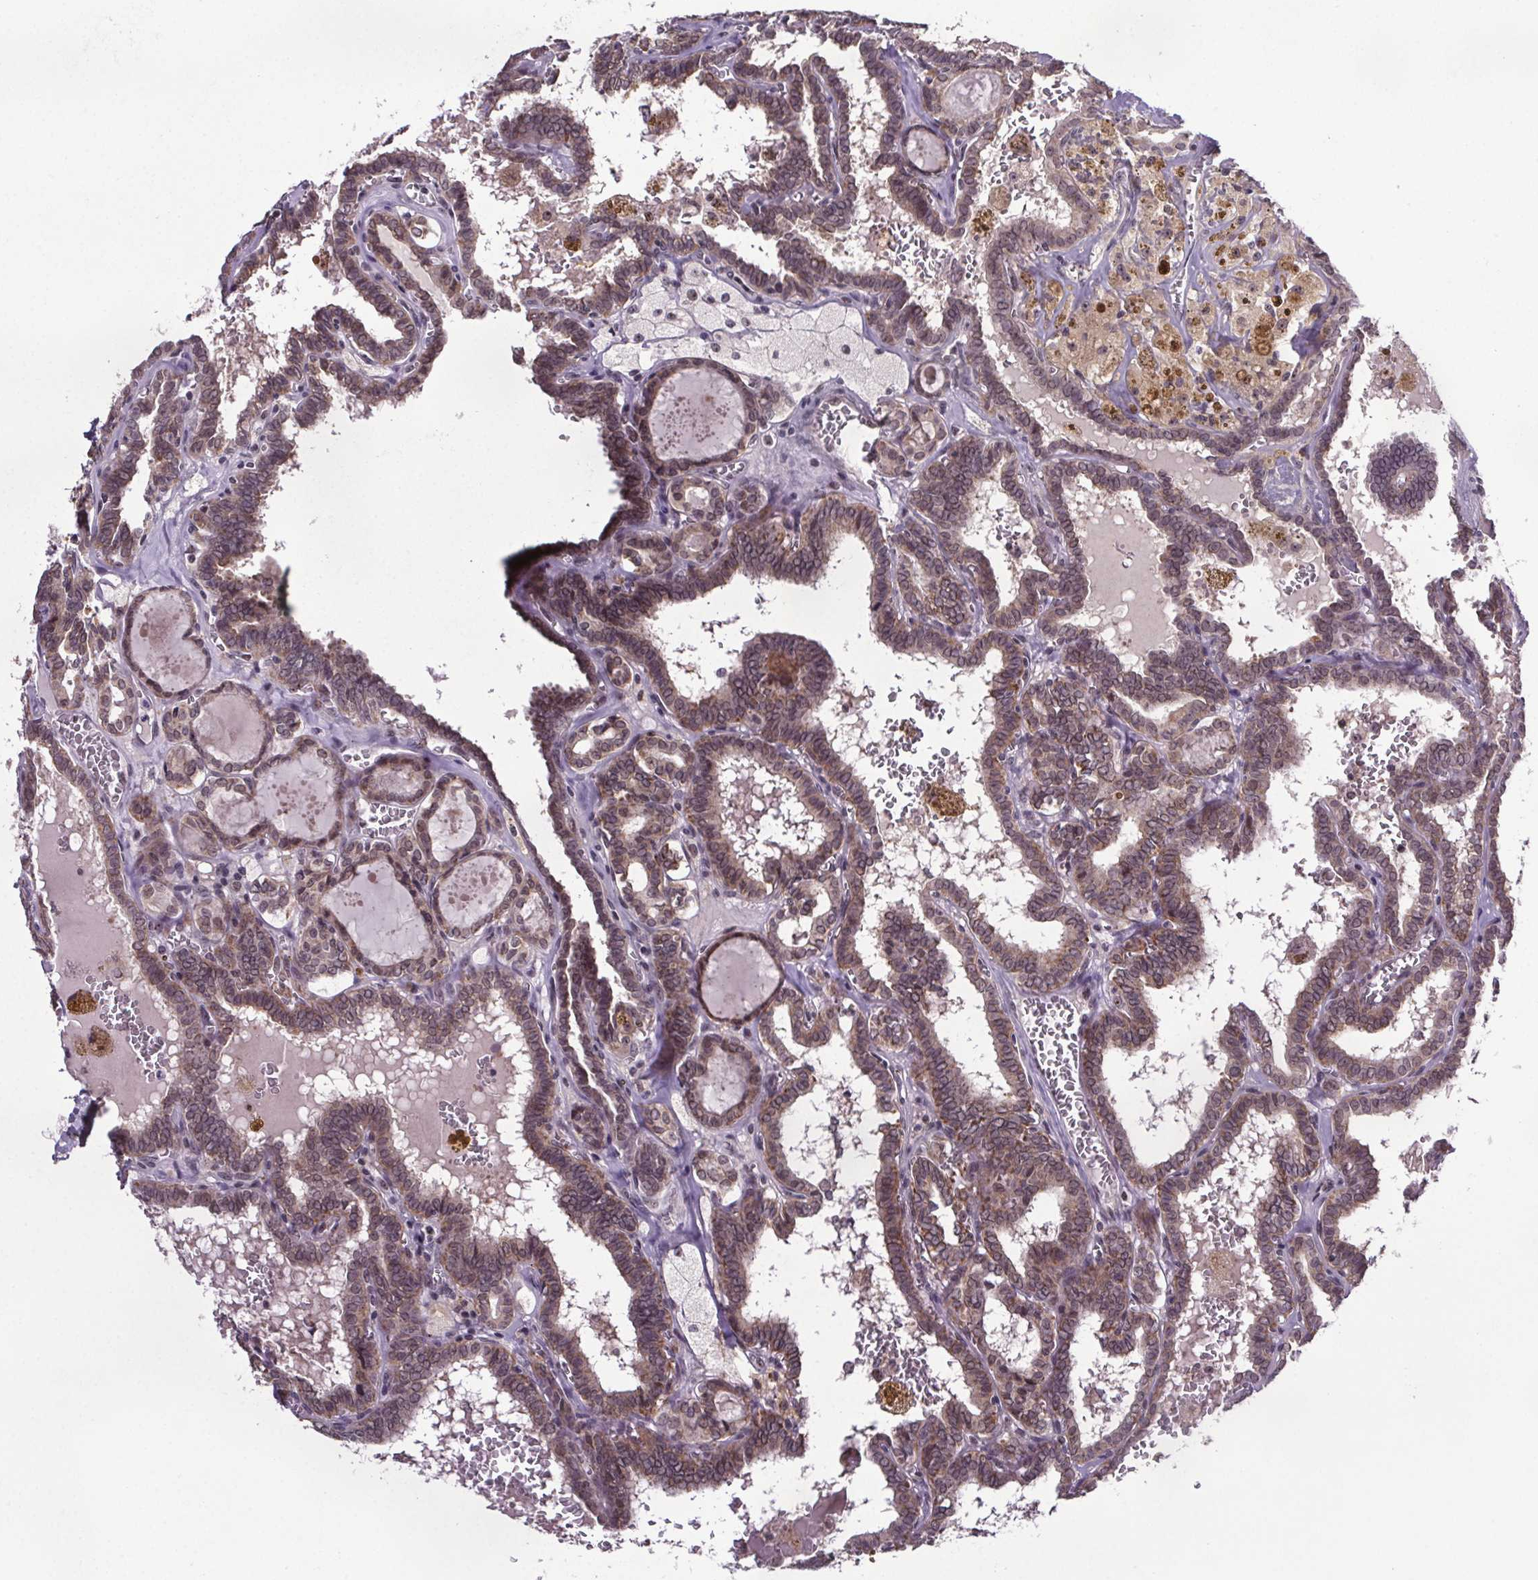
{"staining": {"intensity": "moderate", "quantity": ">75%", "location": "cytoplasmic/membranous,nuclear"}, "tissue": "thyroid cancer", "cell_type": "Tumor cells", "image_type": "cancer", "snomed": [{"axis": "morphology", "description": "Papillary adenocarcinoma, NOS"}, {"axis": "topography", "description": "Thyroid gland"}], "caption": "Papillary adenocarcinoma (thyroid) stained with a brown dye displays moderate cytoplasmic/membranous and nuclear positive positivity in approximately >75% of tumor cells.", "gene": "ATMIN", "patient": {"sex": "female", "age": 39}}